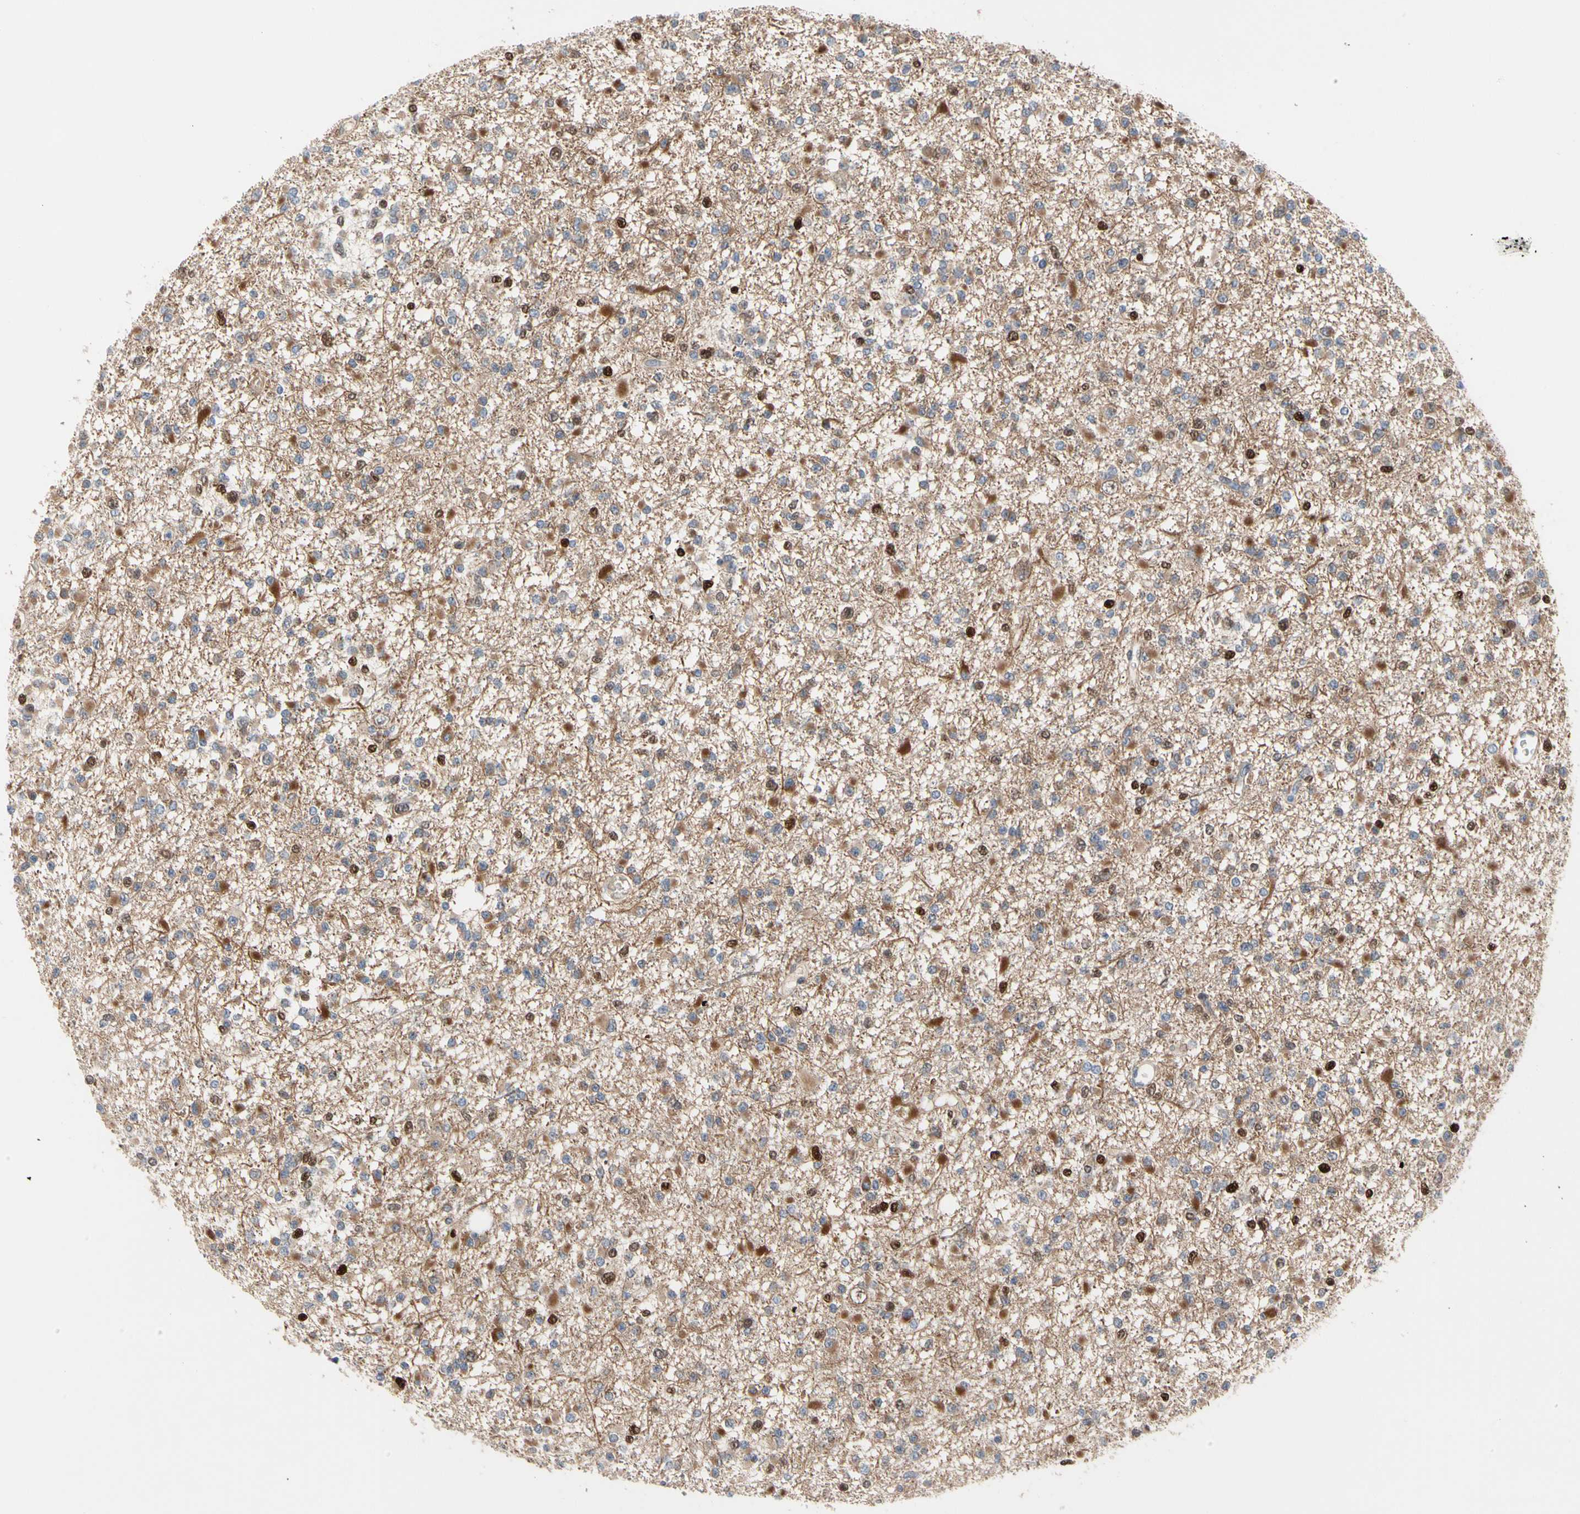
{"staining": {"intensity": "moderate", "quantity": "25%-75%", "location": "cytoplasmic/membranous,nuclear"}, "tissue": "glioma", "cell_type": "Tumor cells", "image_type": "cancer", "snomed": [{"axis": "morphology", "description": "Glioma, malignant, Low grade"}, {"axis": "topography", "description": "Brain"}], "caption": "Moderate cytoplasmic/membranous and nuclear protein positivity is identified in approximately 25%-75% of tumor cells in glioma.", "gene": "HMGCR", "patient": {"sex": "female", "age": 22}}